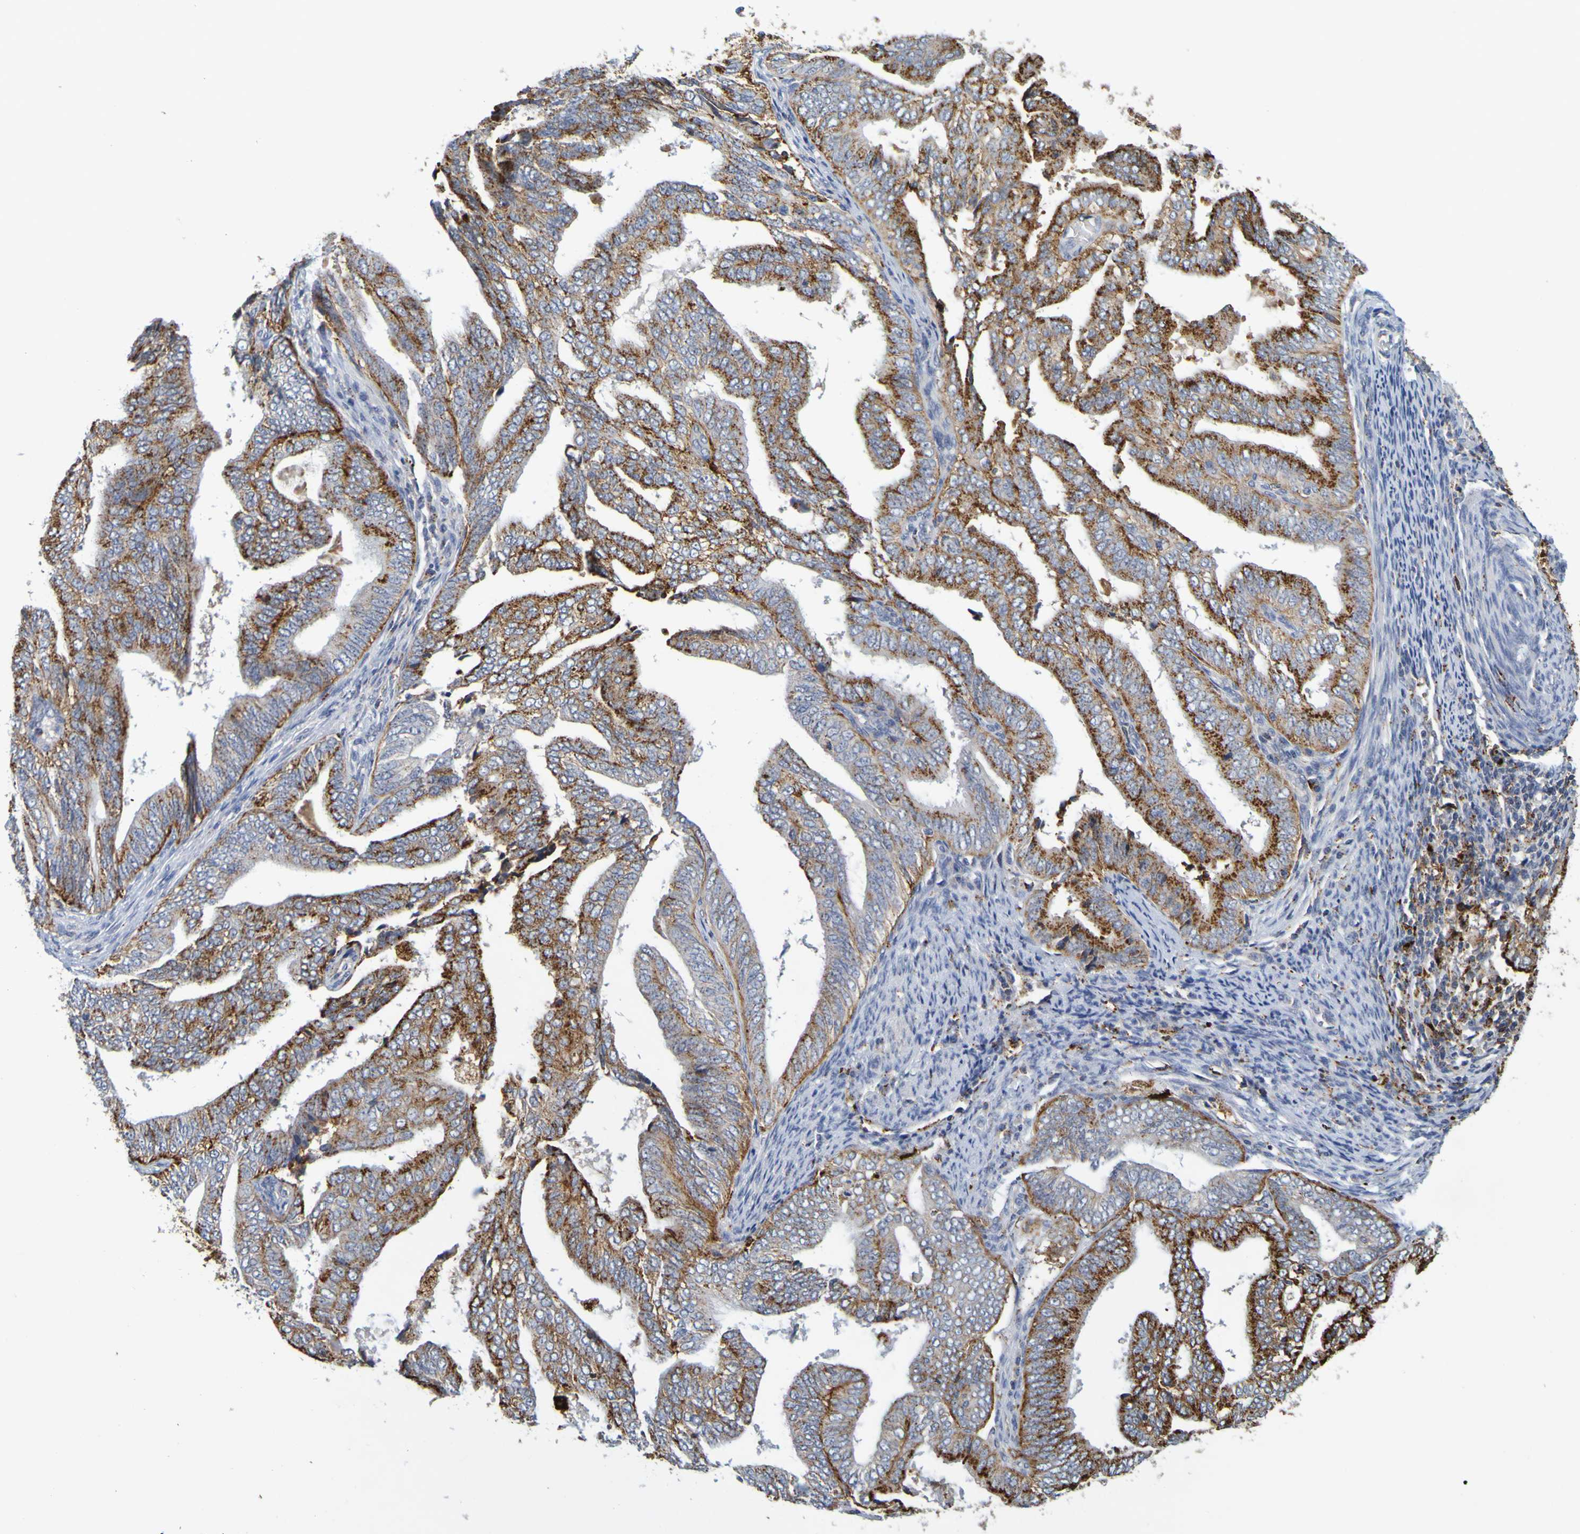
{"staining": {"intensity": "strong", "quantity": ">75%", "location": "cytoplasmic/membranous"}, "tissue": "endometrial cancer", "cell_type": "Tumor cells", "image_type": "cancer", "snomed": [{"axis": "morphology", "description": "Adenocarcinoma, NOS"}, {"axis": "topography", "description": "Endometrium"}], "caption": "High-magnification brightfield microscopy of endometrial cancer stained with DAB (brown) and counterstained with hematoxylin (blue). tumor cells exhibit strong cytoplasmic/membranous staining is present in about>75% of cells.", "gene": "TPH1", "patient": {"sex": "female", "age": 58}}